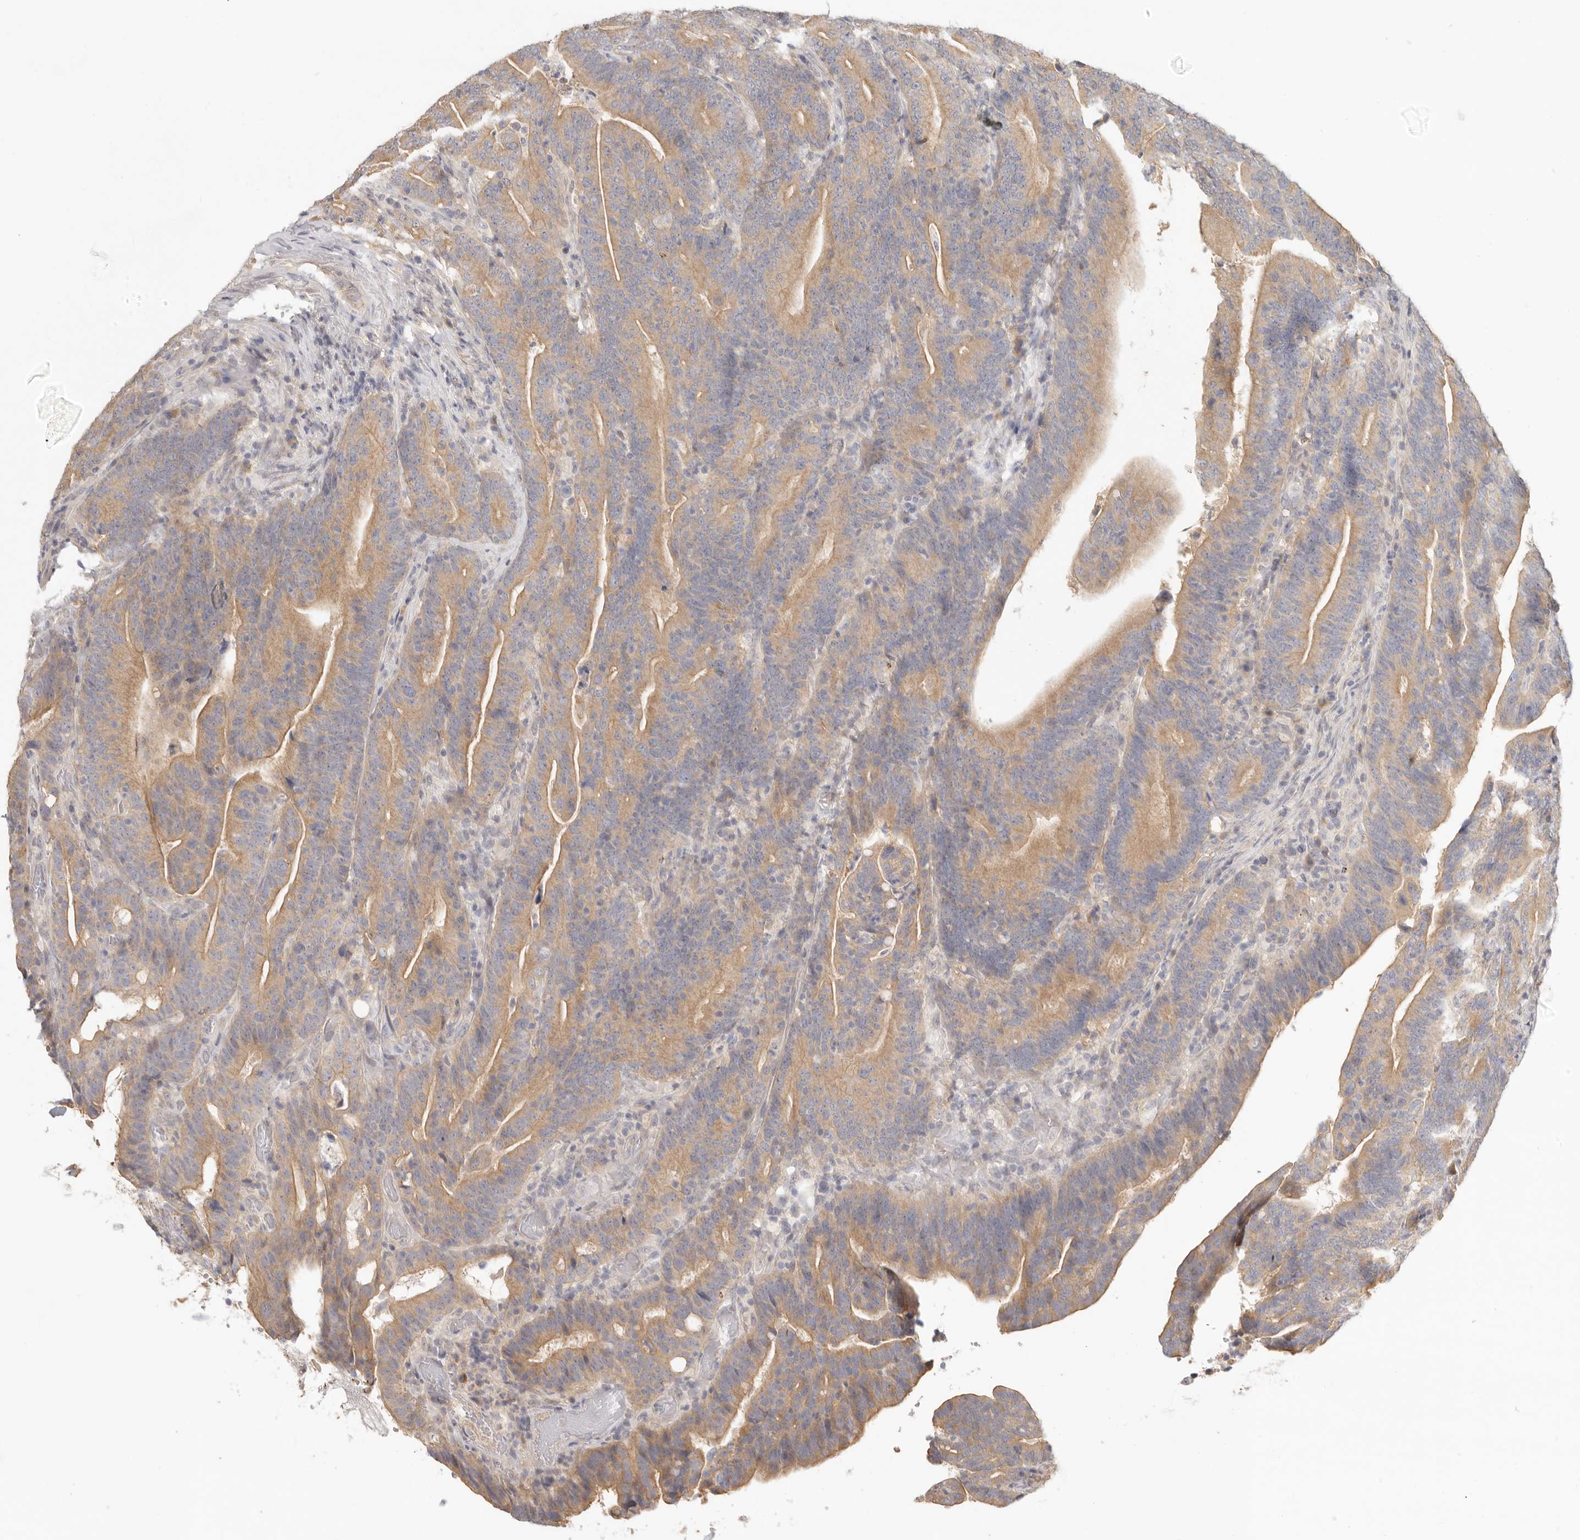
{"staining": {"intensity": "moderate", "quantity": ">75%", "location": "cytoplasmic/membranous"}, "tissue": "colorectal cancer", "cell_type": "Tumor cells", "image_type": "cancer", "snomed": [{"axis": "morphology", "description": "Adenocarcinoma, NOS"}, {"axis": "topography", "description": "Colon"}], "caption": "A brown stain highlights moderate cytoplasmic/membranous positivity of a protein in human colorectal cancer (adenocarcinoma) tumor cells.", "gene": "AHDC1", "patient": {"sex": "female", "age": 66}}